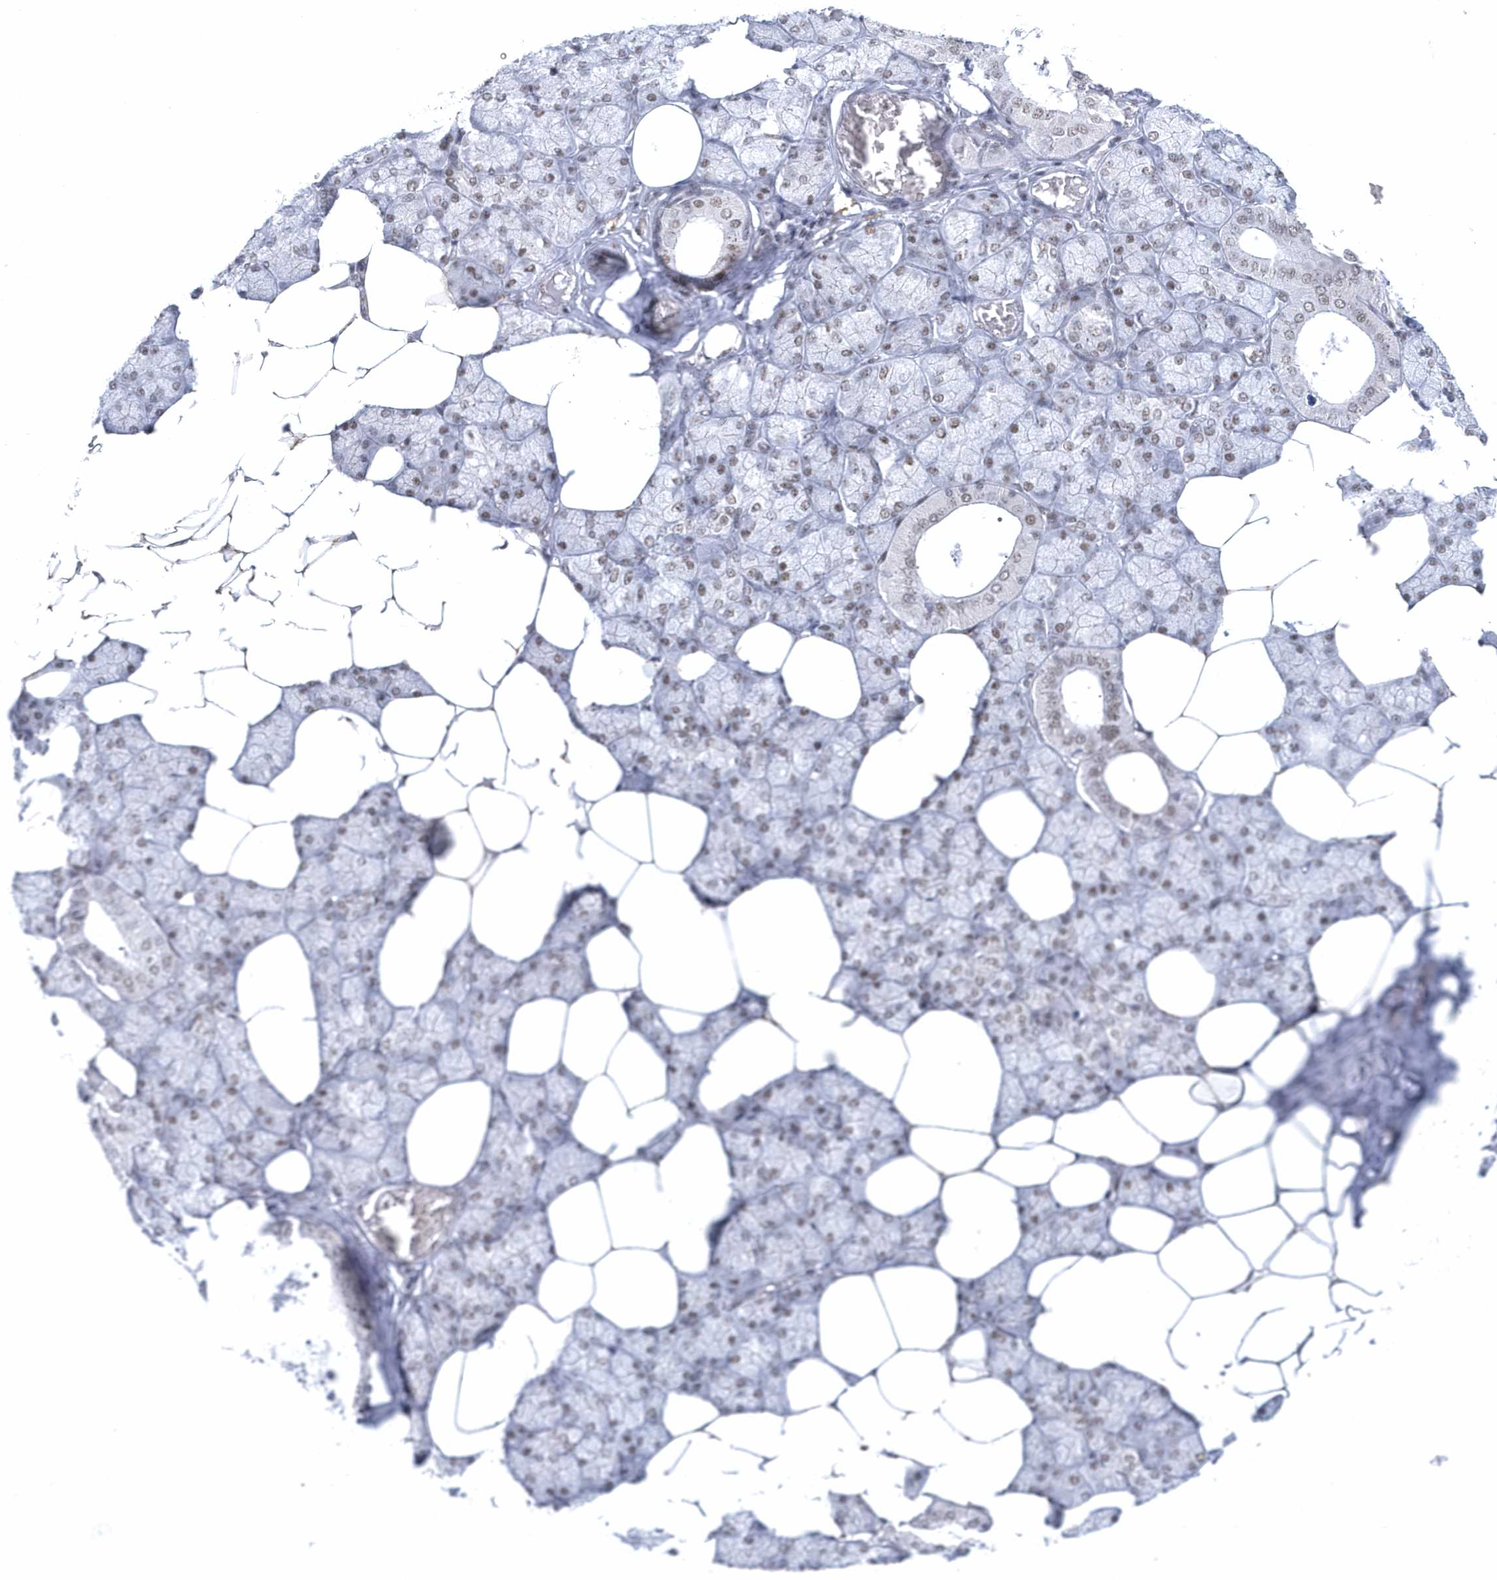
{"staining": {"intensity": "moderate", "quantity": "25%-75%", "location": "nuclear"}, "tissue": "salivary gland", "cell_type": "Glandular cells", "image_type": "normal", "snomed": [{"axis": "morphology", "description": "Normal tissue, NOS"}, {"axis": "topography", "description": "Salivary gland"}], "caption": "A medium amount of moderate nuclear expression is present in approximately 25%-75% of glandular cells in unremarkable salivary gland.", "gene": "DCLRE1A", "patient": {"sex": "male", "age": 62}}